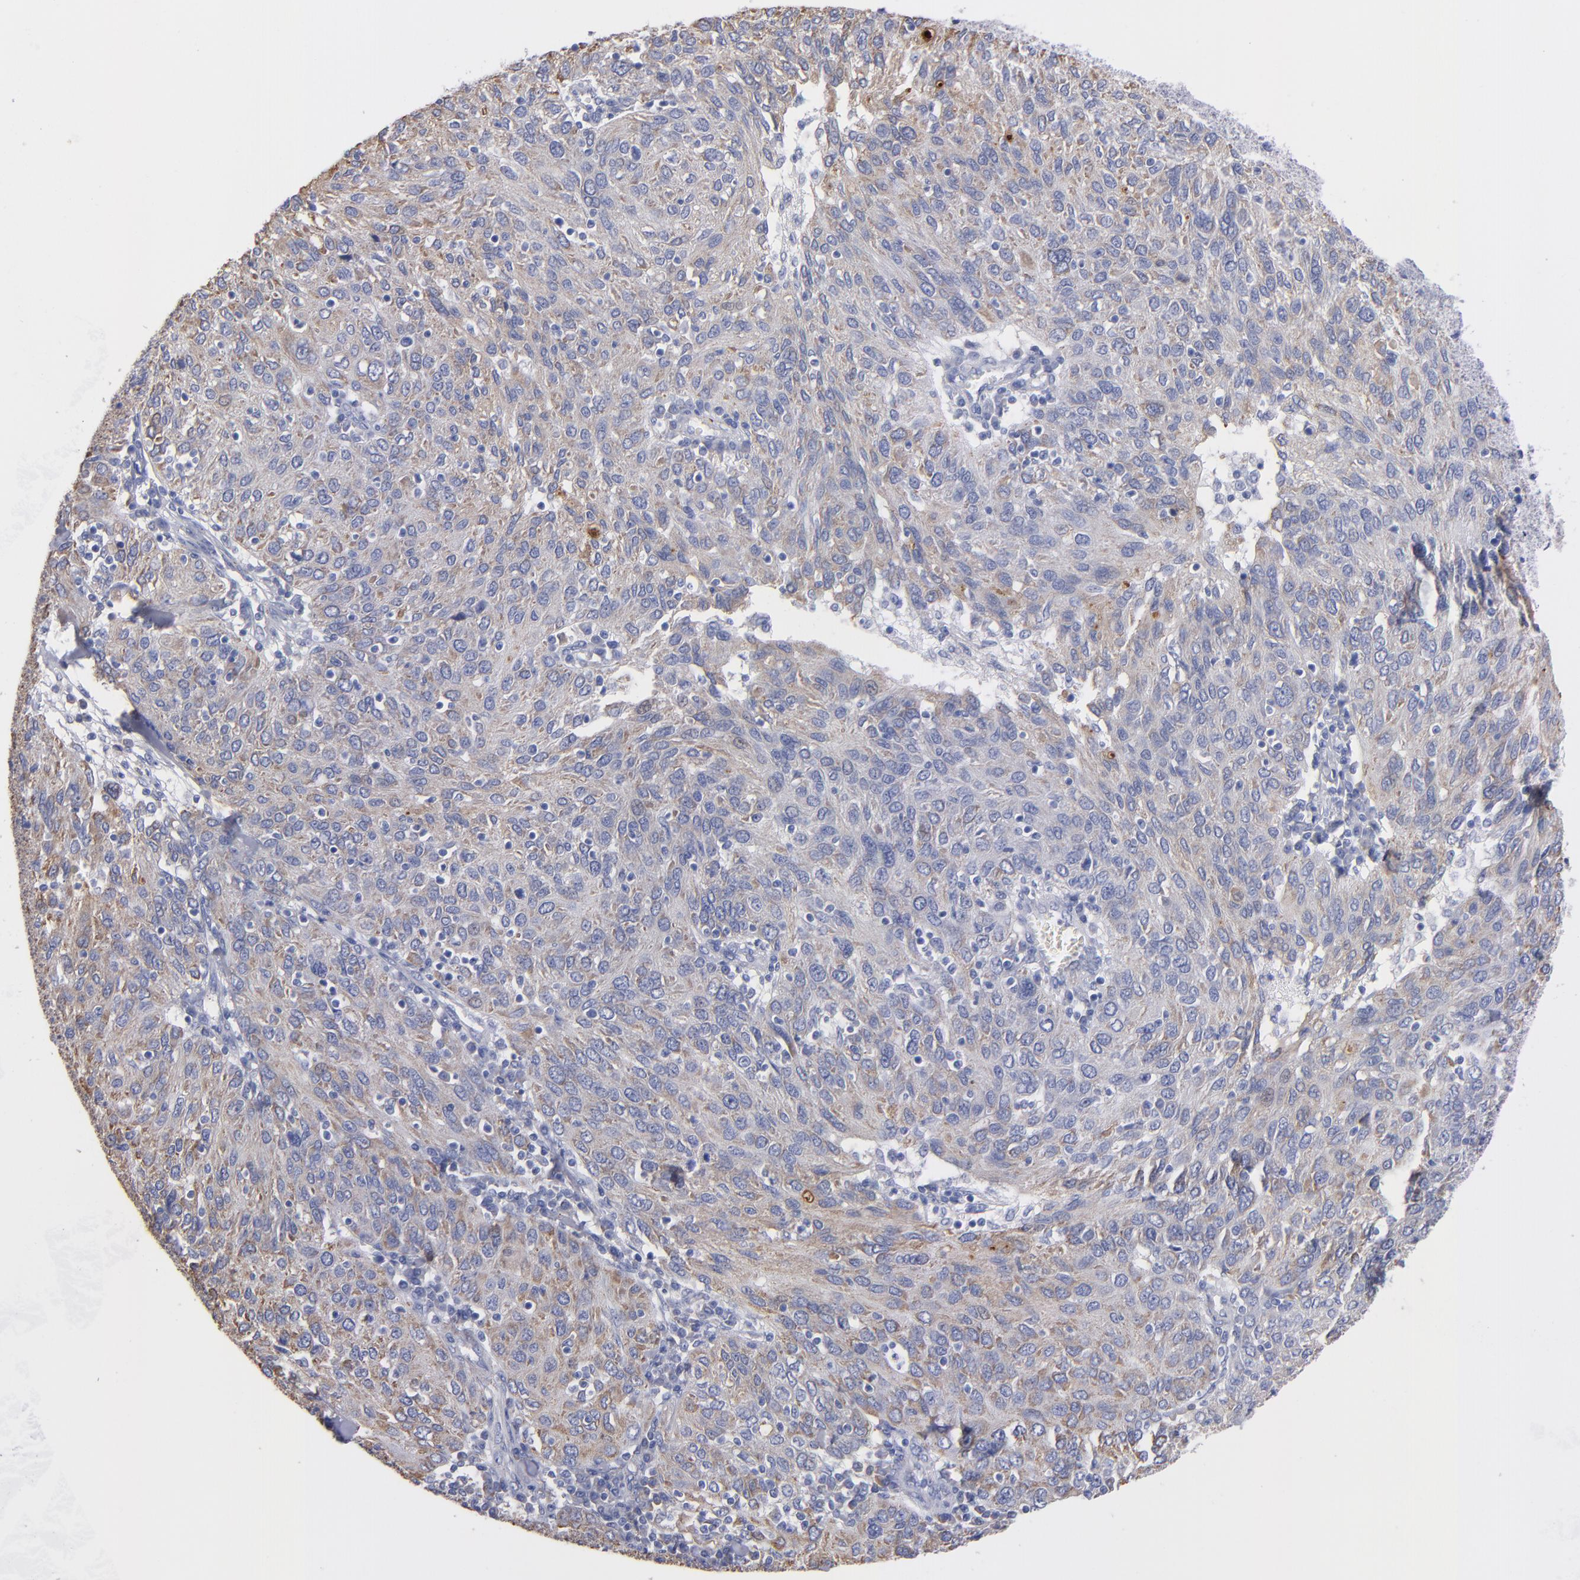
{"staining": {"intensity": "weak", "quantity": "25%-75%", "location": "cytoplasmic/membranous"}, "tissue": "ovarian cancer", "cell_type": "Tumor cells", "image_type": "cancer", "snomed": [{"axis": "morphology", "description": "Carcinoma, endometroid"}, {"axis": "topography", "description": "Ovary"}], "caption": "Human ovarian endometroid carcinoma stained for a protein (brown) displays weak cytoplasmic/membranous positive staining in about 25%-75% of tumor cells.", "gene": "MFGE8", "patient": {"sex": "female", "age": 50}}